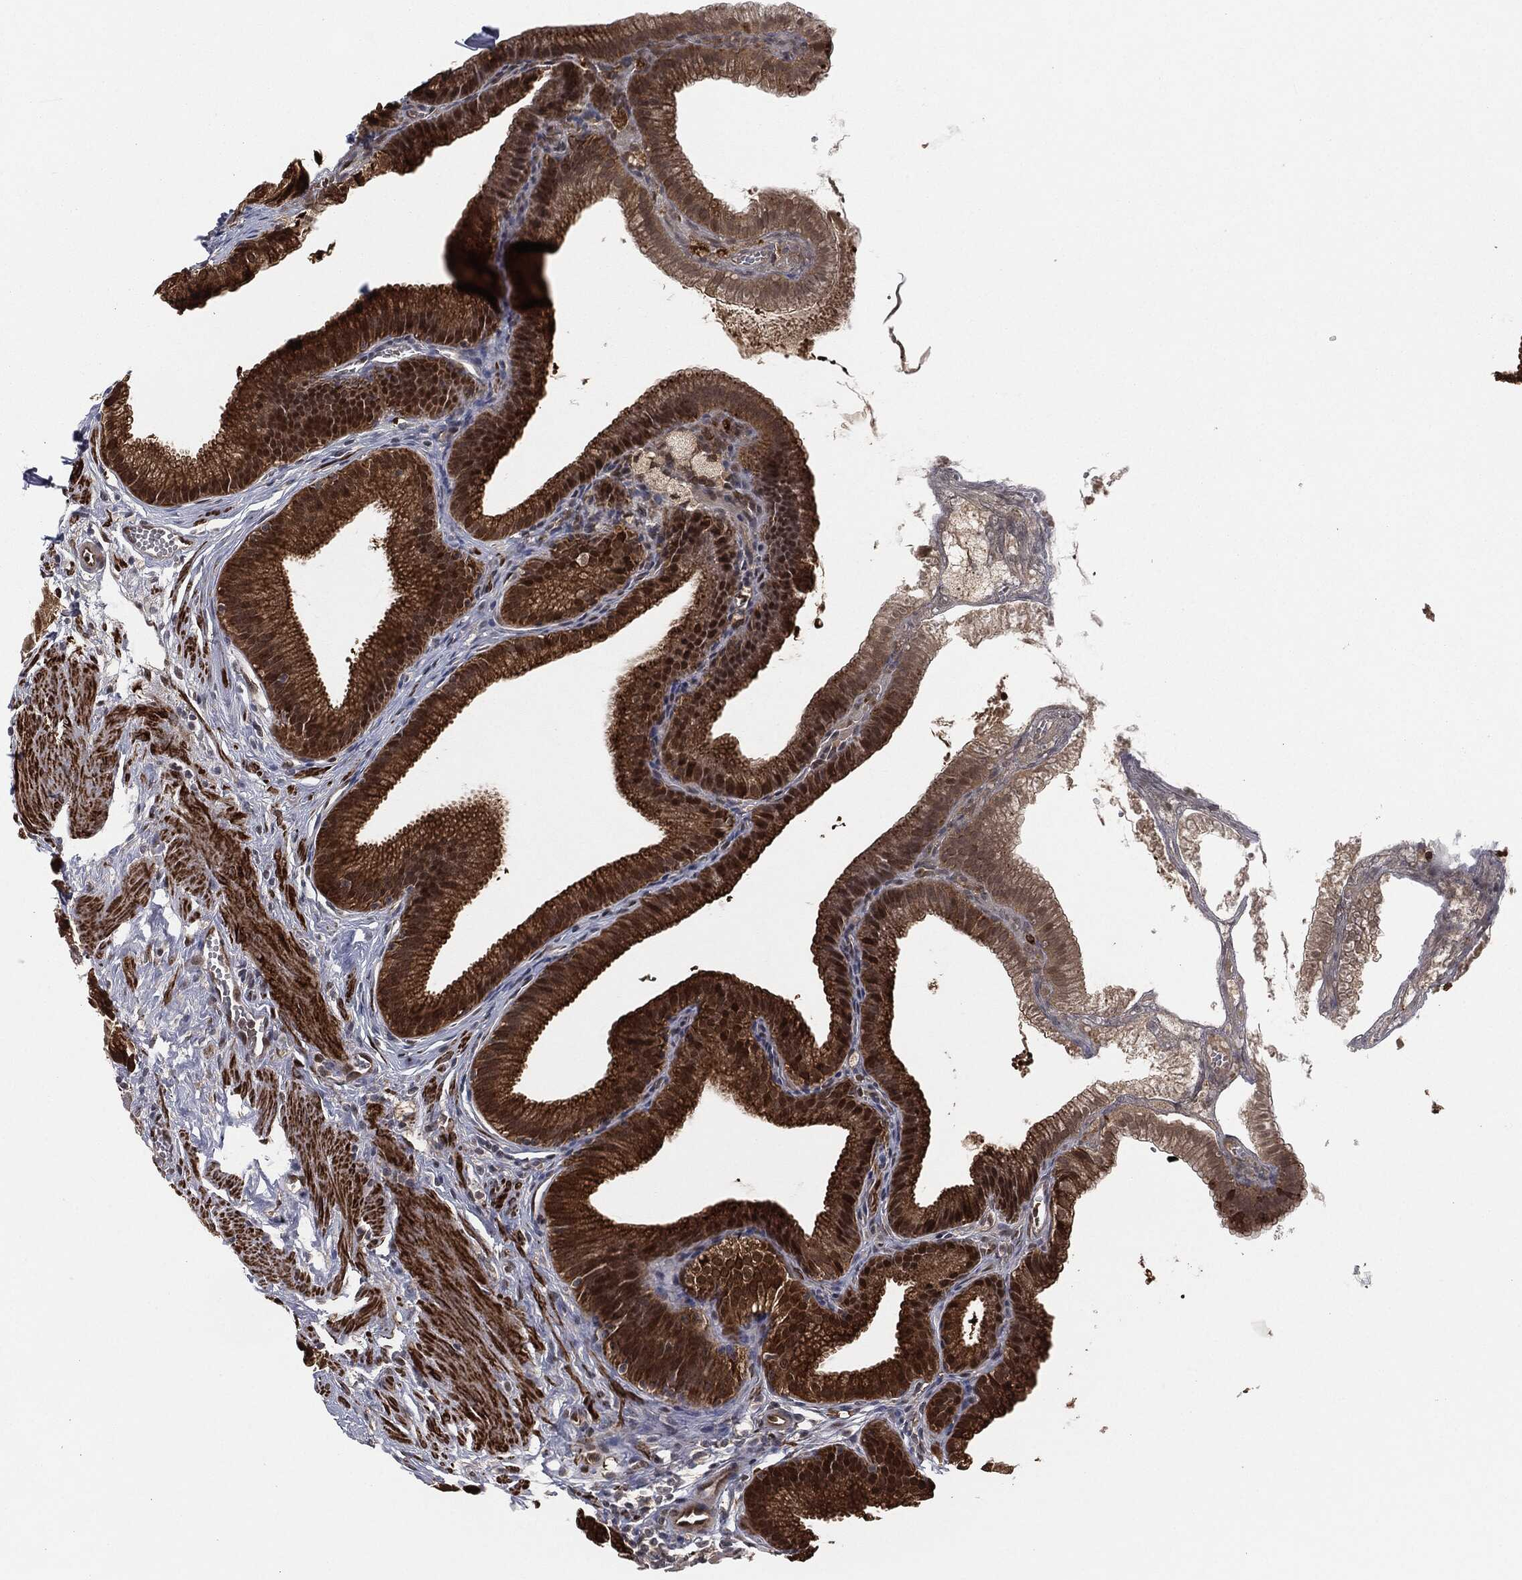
{"staining": {"intensity": "strong", "quantity": ">75%", "location": "cytoplasmic/membranous,nuclear"}, "tissue": "gallbladder", "cell_type": "Glandular cells", "image_type": "normal", "snomed": [{"axis": "morphology", "description": "Normal tissue, NOS"}, {"axis": "topography", "description": "Gallbladder"}], "caption": "Immunohistochemical staining of unremarkable human gallbladder reveals >75% levels of strong cytoplasmic/membranous,nuclear protein staining in about >75% of glandular cells. Using DAB (brown) and hematoxylin (blue) stains, captured at high magnification using brightfield microscopy.", "gene": "CAPRIN2", "patient": {"sex": "male", "age": 38}}